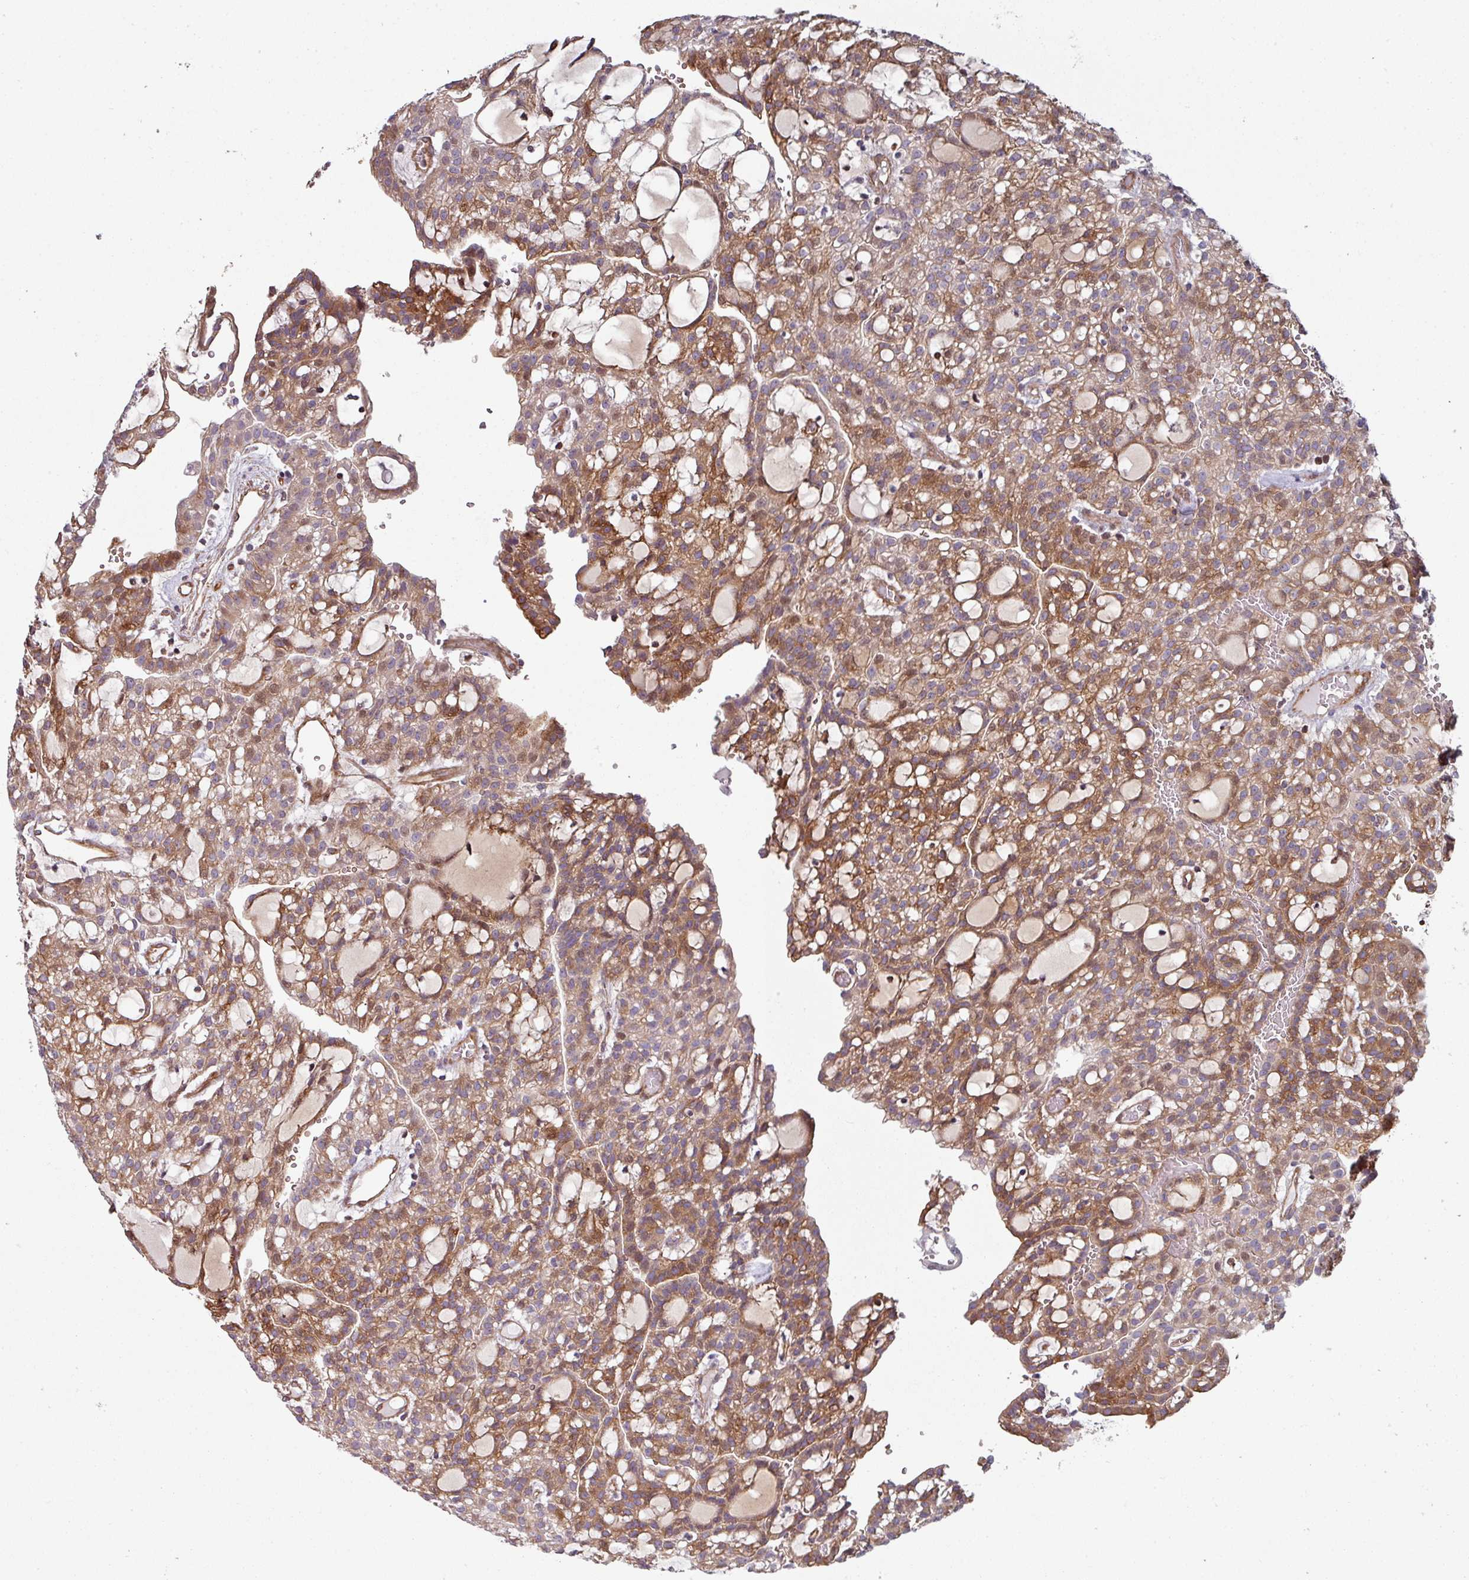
{"staining": {"intensity": "moderate", "quantity": "25%-75%", "location": "cytoplasmic/membranous"}, "tissue": "renal cancer", "cell_type": "Tumor cells", "image_type": "cancer", "snomed": [{"axis": "morphology", "description": "Adenocarcinoma, NOS"}, {"axis": "topography", "description": "Kidney"}], "caption": "Immunohistochemistry micrograph of neoplastic tissue: adenocarcinoma (renal) stained using IHC displays medium levels of moderate protein expression localized specifically in the cytoplasmic/membranous of tumor cells, appearing as a cytoplasmic/membranous brown color.", "gene": "ANO9", "patient": {"sex": "male", "age": 63}}